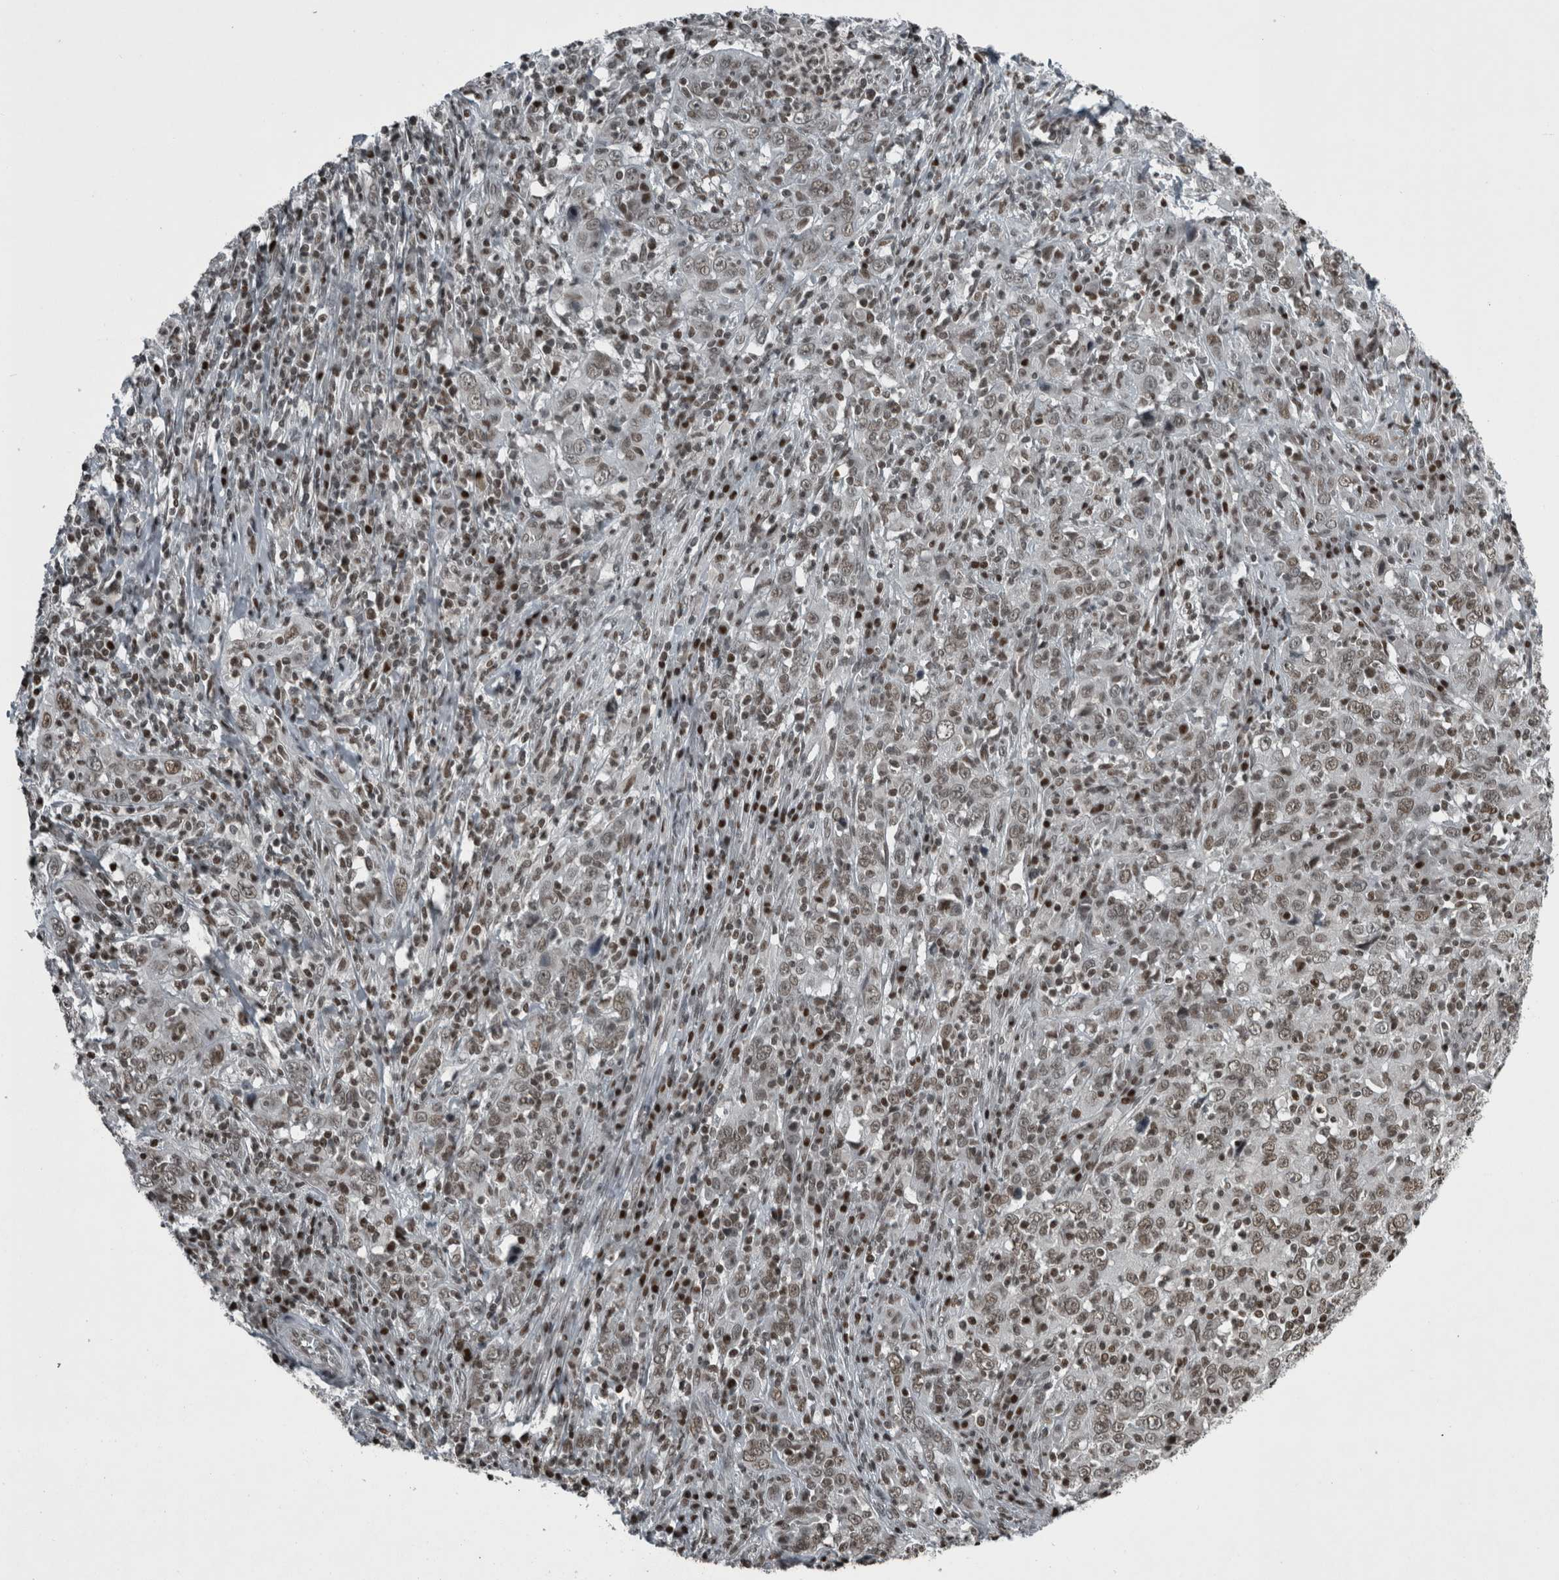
{"staining": {"intensity": "moderate", "quantity": ">75%", "location": "nuclear"}, "tissue": "cervical cancer", "cell_type": "Tumor cells", "image_type": "cancer", "snomed": [{"axis": "morphology", "description": "Squamous cell carcinoma, NOS"}, {"axis": "topography", "description": "Cervix"}], "caption": "There is medium levels of moderate nuclear expression in tumor cells of cervical squamous cell carcinoma, as demonstrated by immunohistochemical staining (brown color).", "gene": "UNC50", "patient": {"sex": "female", "age": 46}}